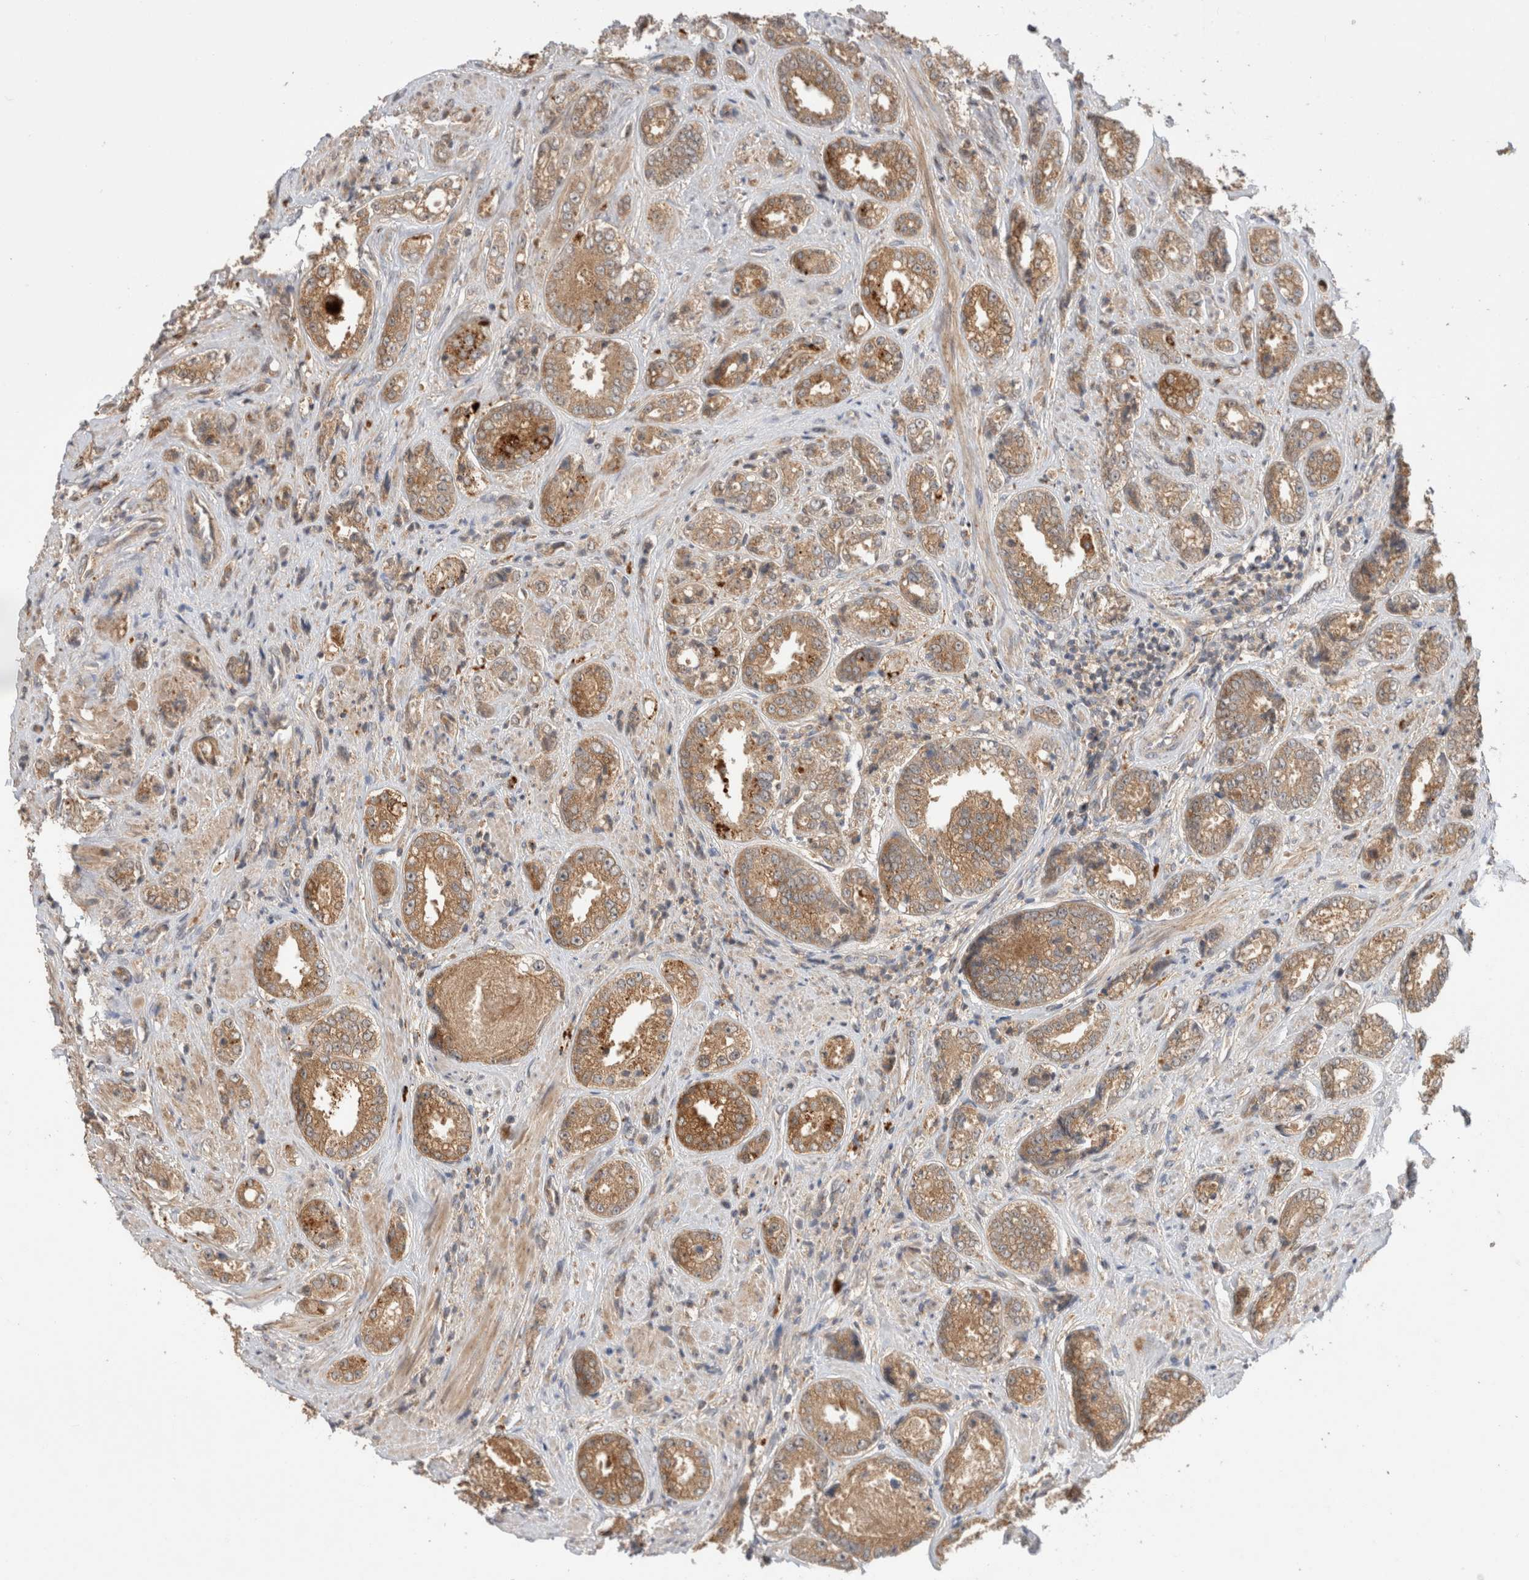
{"staining": {"intensity": "moderate", "quantity": ">75%", "location": "cytoplasmic/membranous"}, "tissue": "prostate cancer", "cell_type": "Tumor cells", "image_type": "cancer", "snomed": [{"axis": "morphology", "description": "Adenocarcinoma, High grade"}, {"axis": "topography", "description": "Prostate"}], "caption": "Immunohistochemistry photomicrograph of prostate cancer (high-grade adenocarcinoma) stained for a protein (brown), which reveals medium levels of moderate cytoplasmic/membranous staining in about >75% of tumor cells.", "gene": "VPS28", "patient": {"sex": "male", "age": 61}}